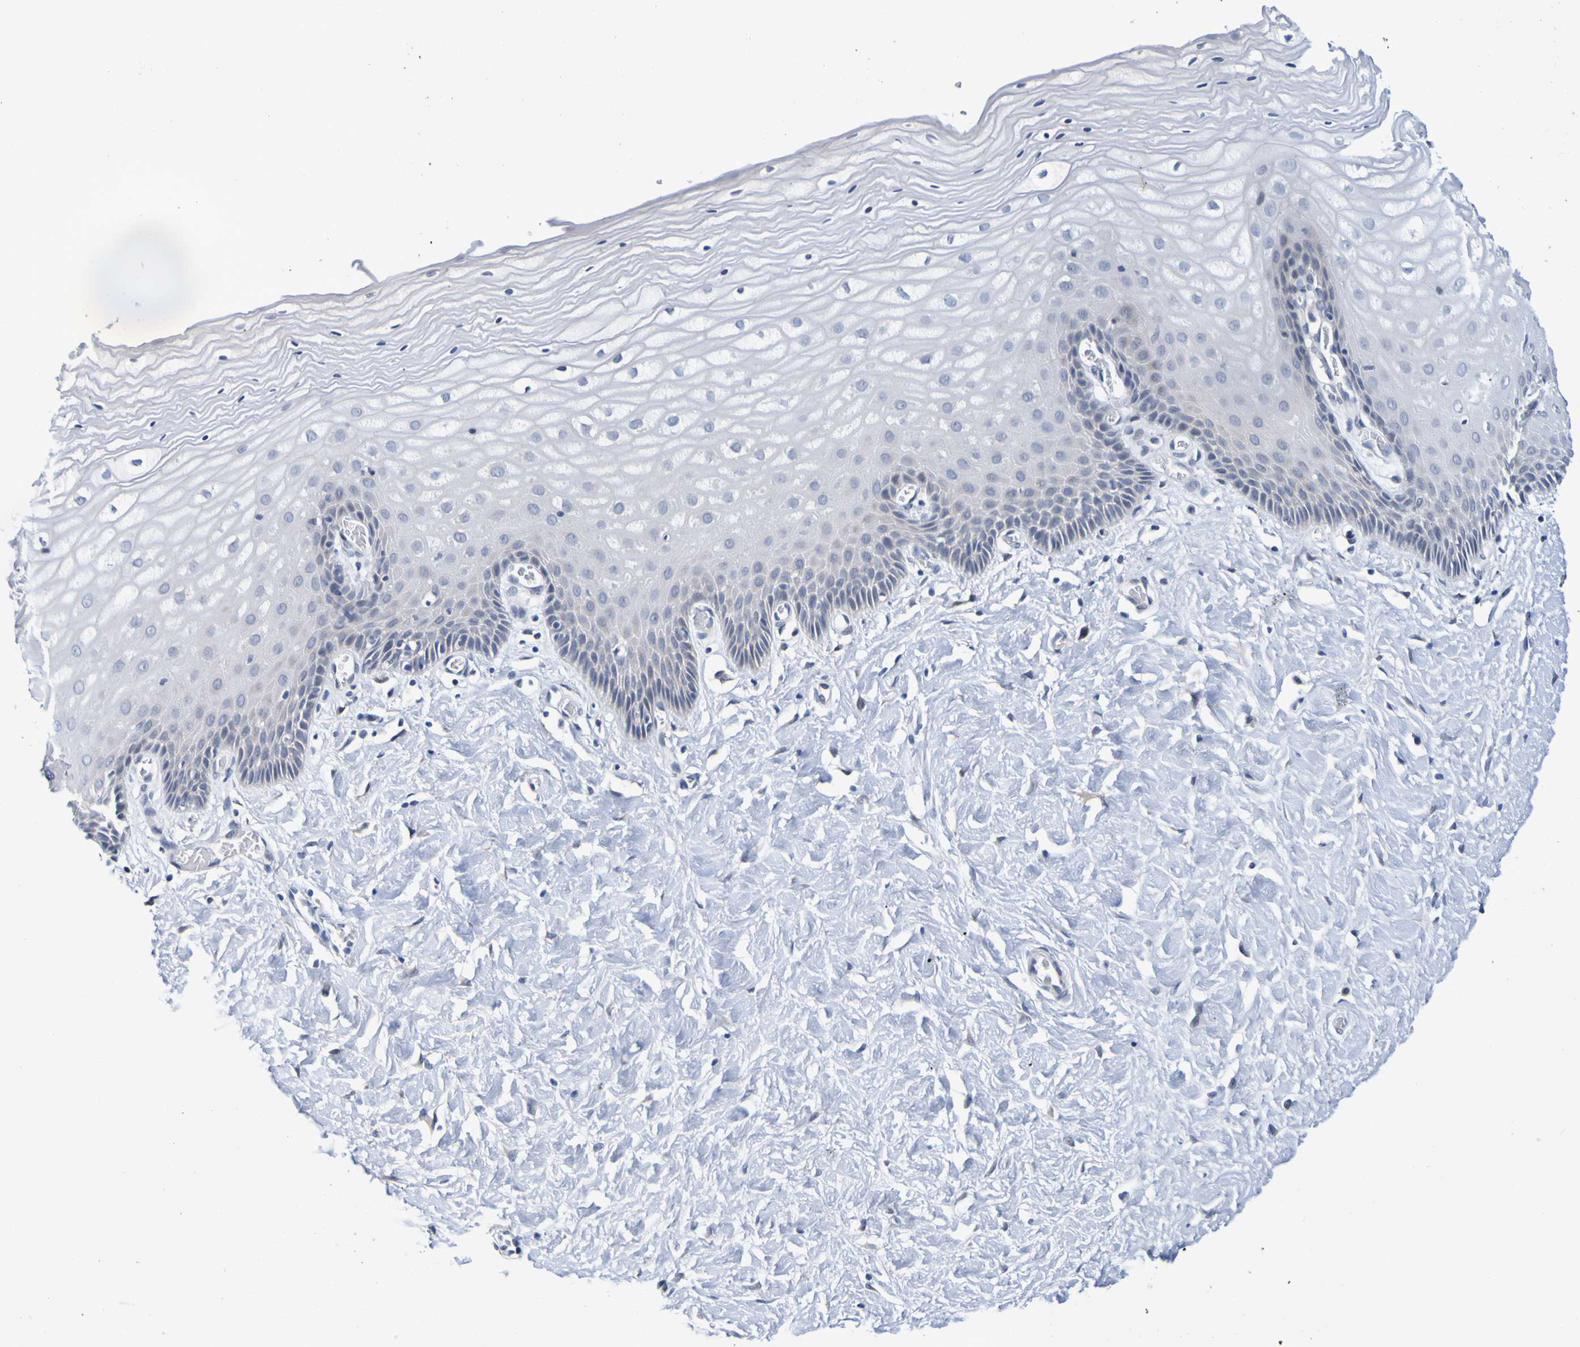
{"staining": {"intensity": "weak", "quantity": "<25%", "location": "cytoplasmic/membranous"}, "tissue": "cervix", "cell_type": "Glandular cells", "image_type": "normal", "snomed": [{"axis": "morphology", "description": "Normal tissue, NOS"}, {"axis": "topography", "description": "Cervix"}], "caption": "High power microscopy photomicrograph of an IHC photomicrograph of normal cervix, revealing no significant expression in glandular cells. (Brightfield microscopy of DAB immunohistochemistry (IHC) at high magnification).", "gene": "VMA21", "patient": {"sex": "female", "age": 55}}